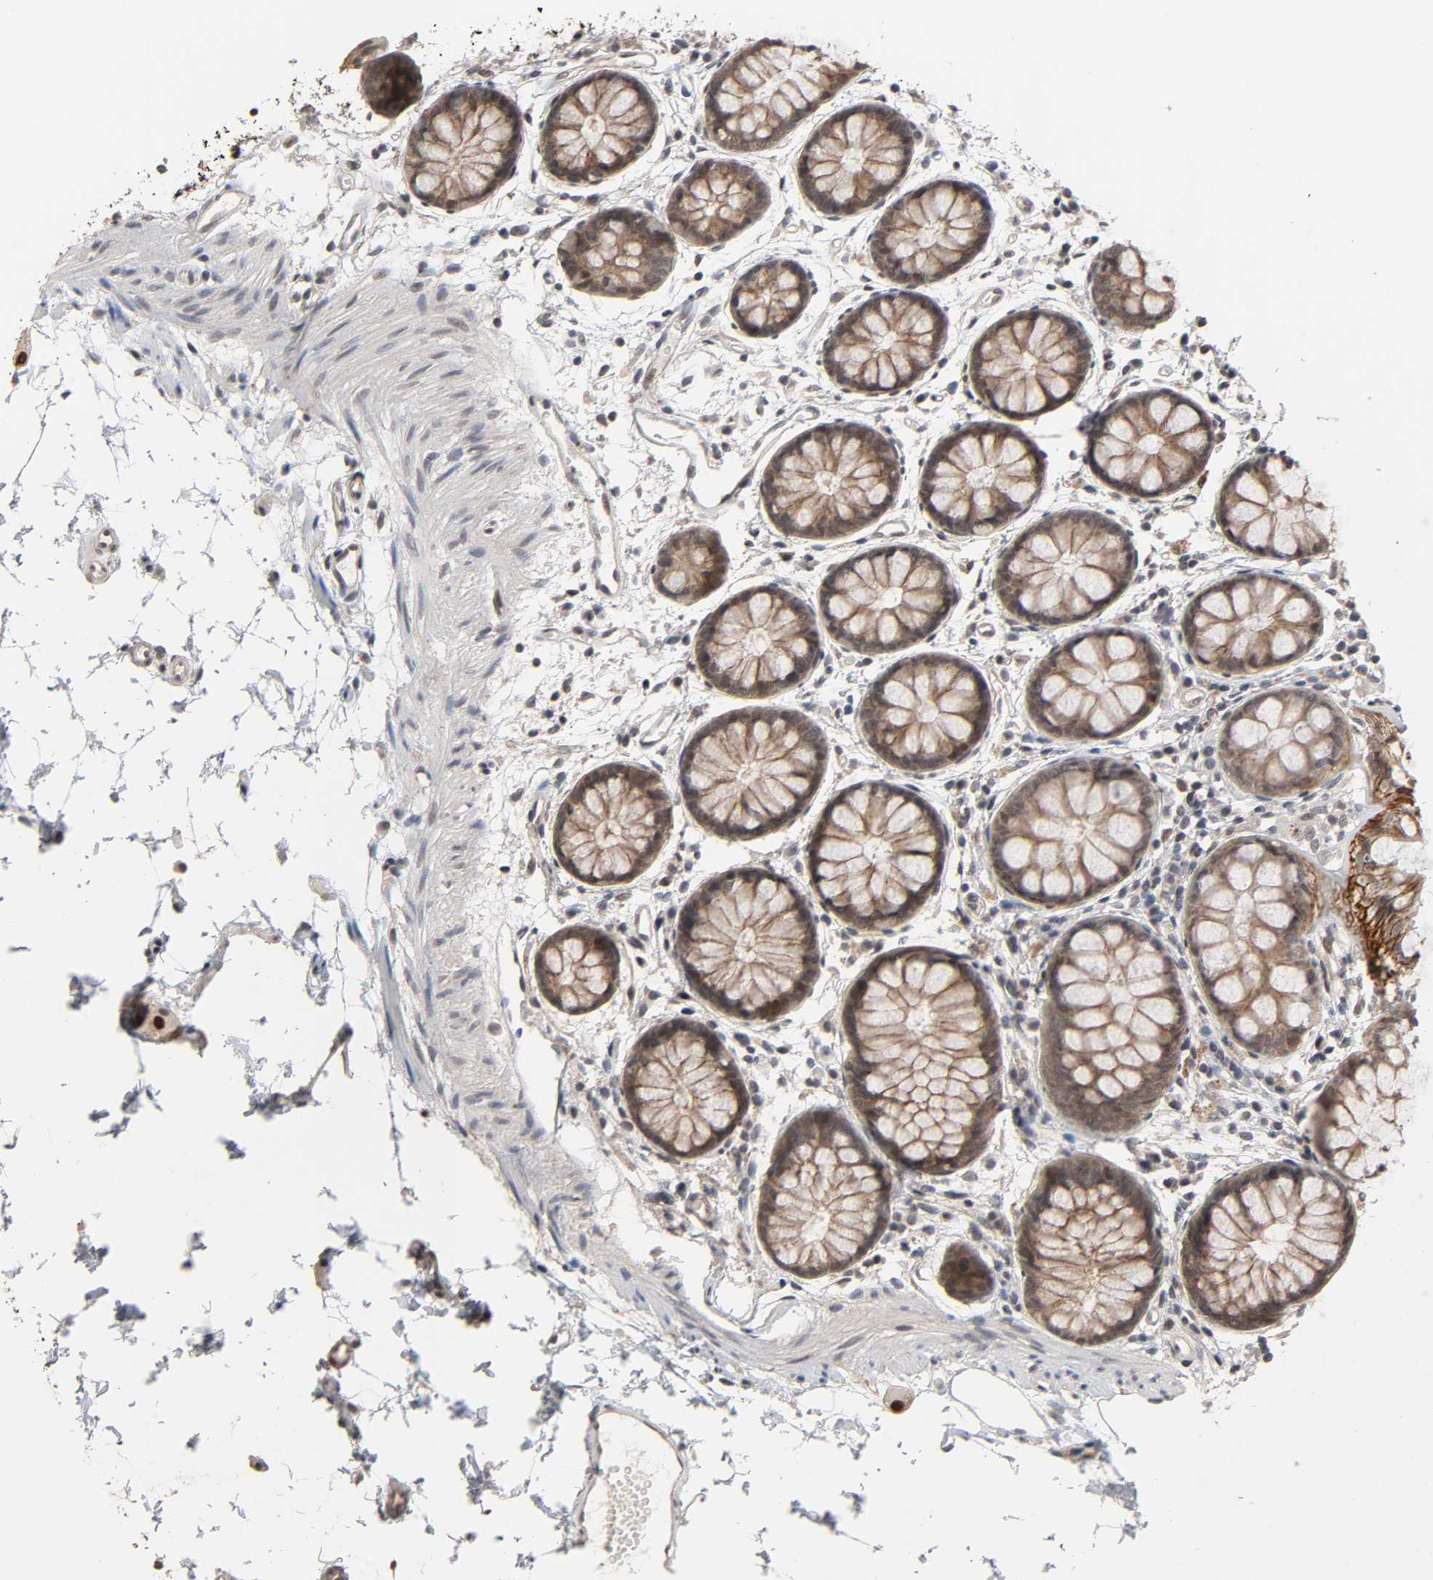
{"staining": {"intensity": "moderate", "quantity": ">75%", "location": "cytoplasmic/membranous"}, "tissue": "rectum", "cell_type": "Glandular cells", "image_type": "normal", "snomed": [{"axis": "morphology", "description": "Normal tissue, NOS"}, {"axis": "topography", "description": "Rectum"}], "caption": "Moderate cytoplasmic/membranous staining is identified in about >75% of glandular cells in normal rectum.", "gene": "HTR1E", "patient": {"sex": "female", "age": 66}}